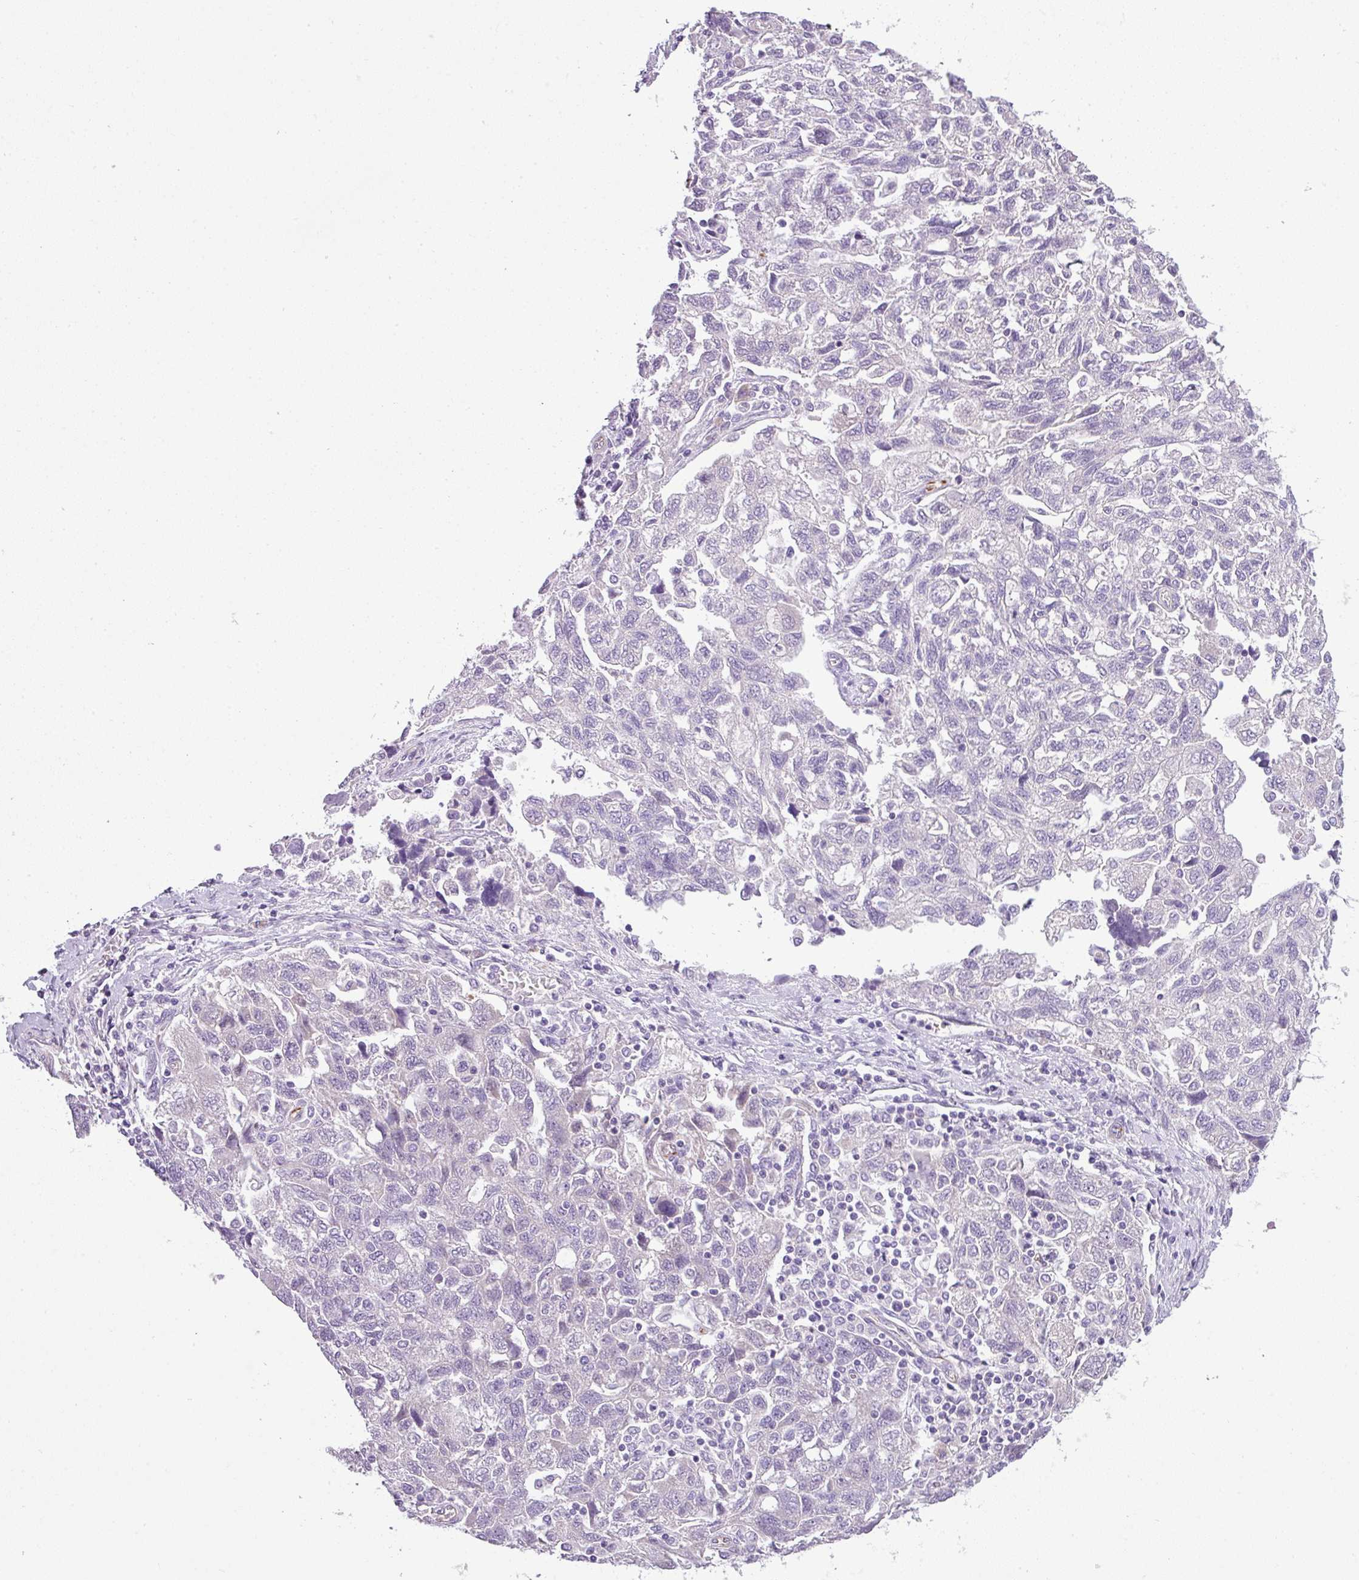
{"staining": {"intensity": "negative", "quantity": "none", "location": "none"}, "tissue": "ovarian cancer", "cell_type": "Tumor cells", "image_type": "cancer", "snomed": [{"axis": "morphology", "description": "Carcinoma, NOS"}, {"axis": "morphology", "description": "Cystadenocarcinoma, serous, NOS"}, {"axis": "topography", "description": "Ovary"}], "caption": "IHC histopathology image of ovarian cancer stained for a protein (brown), which shows no staining in tumor cells.", "gene": "ENSG00000273748", "patient": {"sex": "female", "age": 69}}